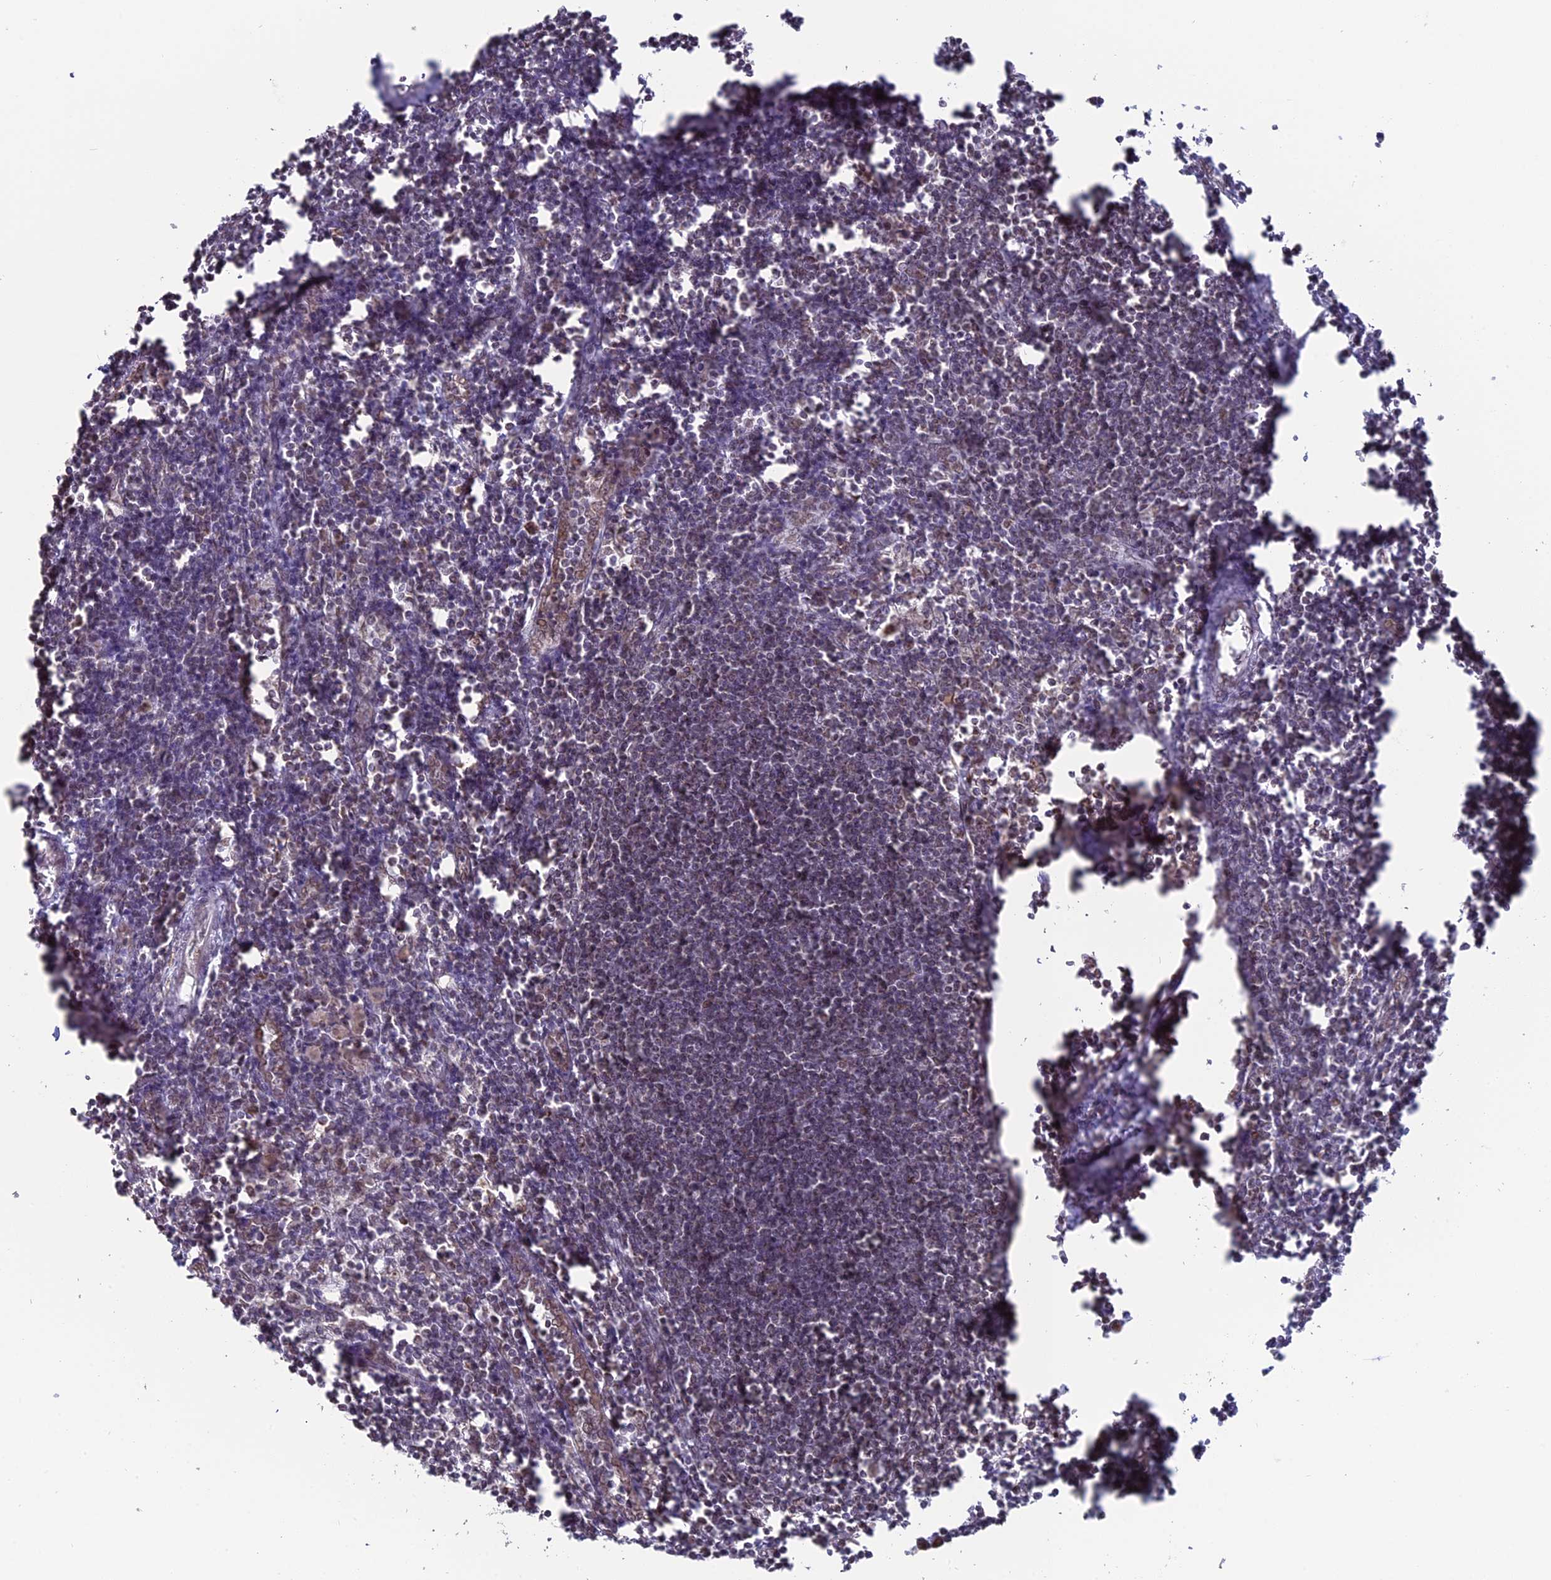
{"staining": {"intensity": "moderate", "quantity": "25%-75%", "location": "cytoplasmic/membranous,nuclear"}, "tissue": "lymph node", "cell_type": "Germinal center cells", "image_type": "normal", "snomed": [{"axis": "morphology", "description": "Normal tissue, NOS"}, {"axis": "morphology", "description": "Malignant melanoma, Metastatic site"}, {"axis": "topography", "description": "Lymph node"}], "caption": "This photomicrograph exhibits unremarkable lymph node stained with IHC to label a protein in brown. The cytoplasmic/membranous,nuclear of germinal center cells show moderate positivity for the protein. Nuclei are counter-stained blue.", "gene": "ARHGAP40", "patient": {"sex": "male", "age": 41}}